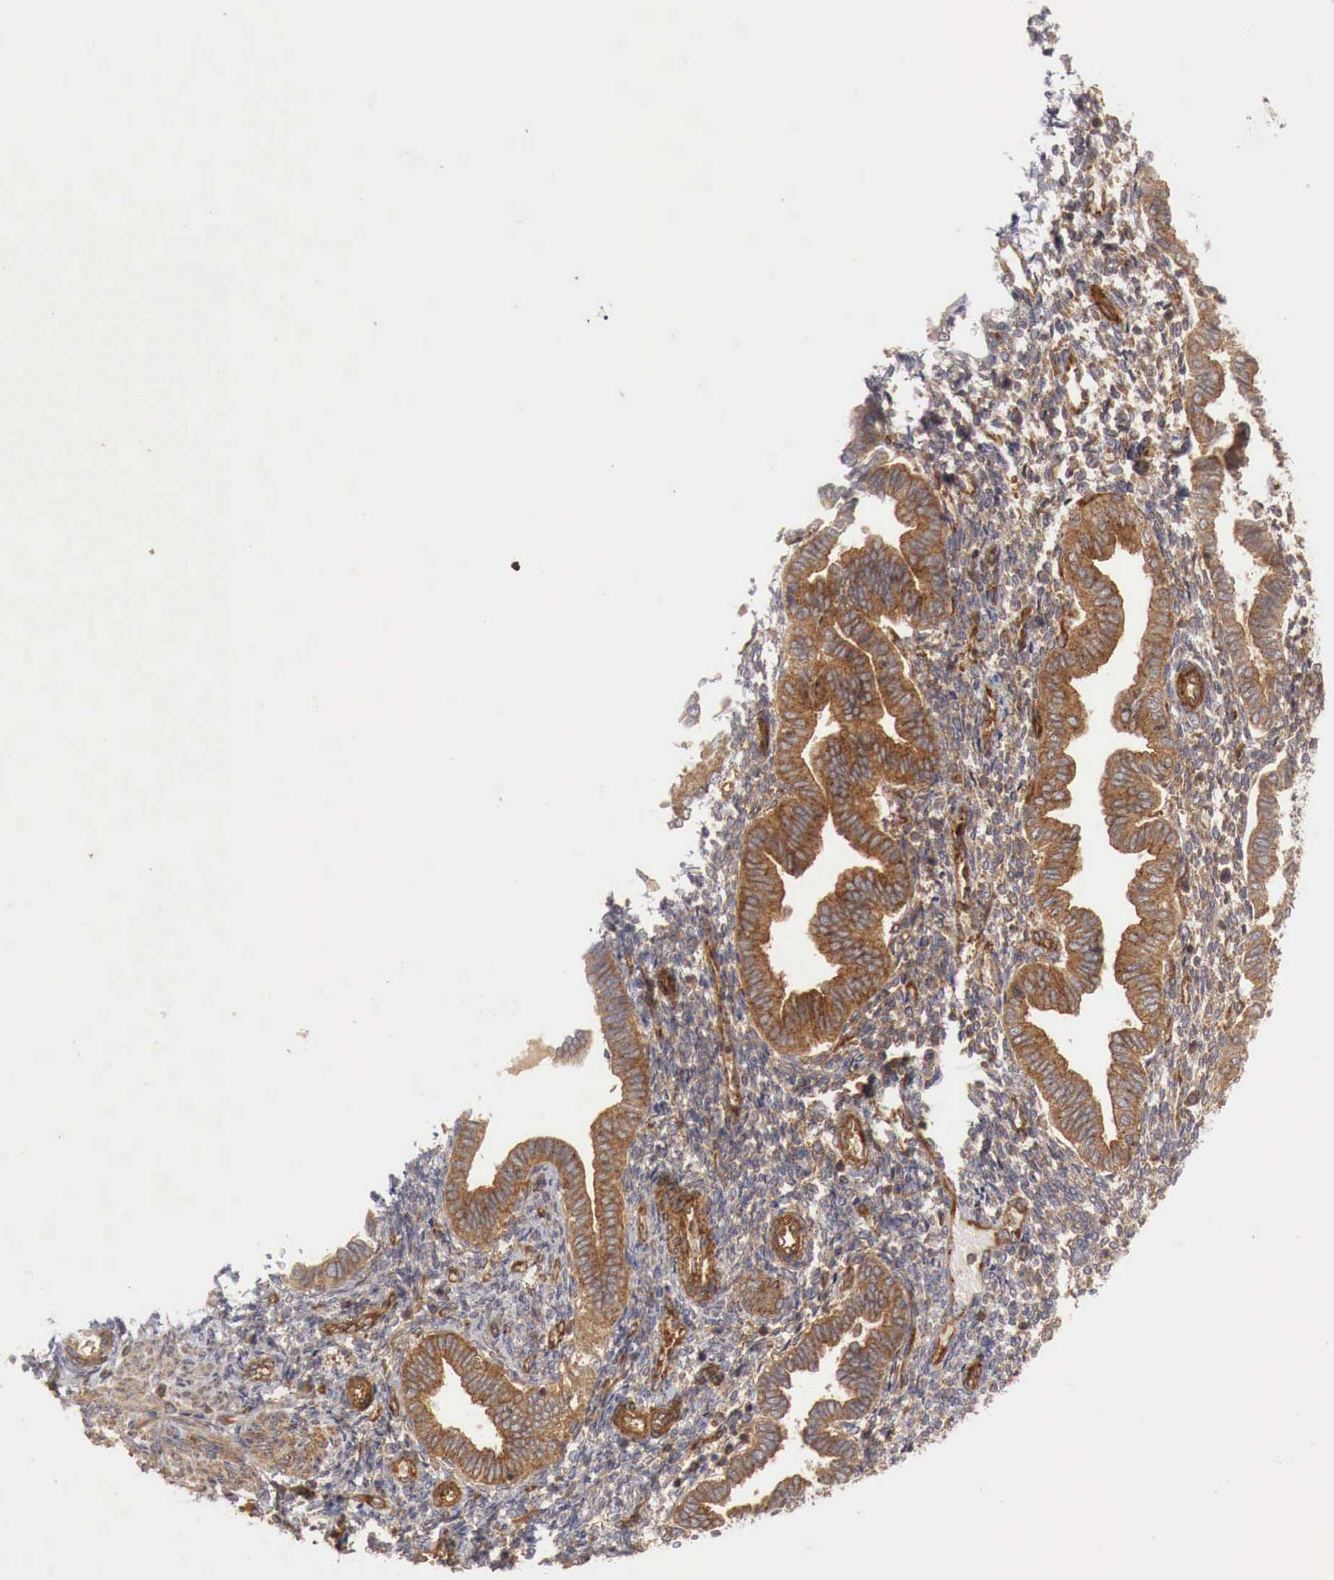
{"staining": {"intensity": "weak", "quantity": ">75%", "location": "cytoplasmic/membranous"}, "tissue": "endometrium", "cell_type": "Cells in endometrial stroma", "image_type": "normal", "snomed": [{"axis": "morphology", "description": "Normal tissue, NOS"}, {"axis": "topography", "description": "Endometrium"}], "caption": "Weak cytoplasmic/membranous positivity for a protein is appreciated in approximately >75% of cells in endometrial stroma of normal endometrium using immunohistochemistry.", "gene": "ARMCX4", "patient": {"sex": "female", "age": 36}}